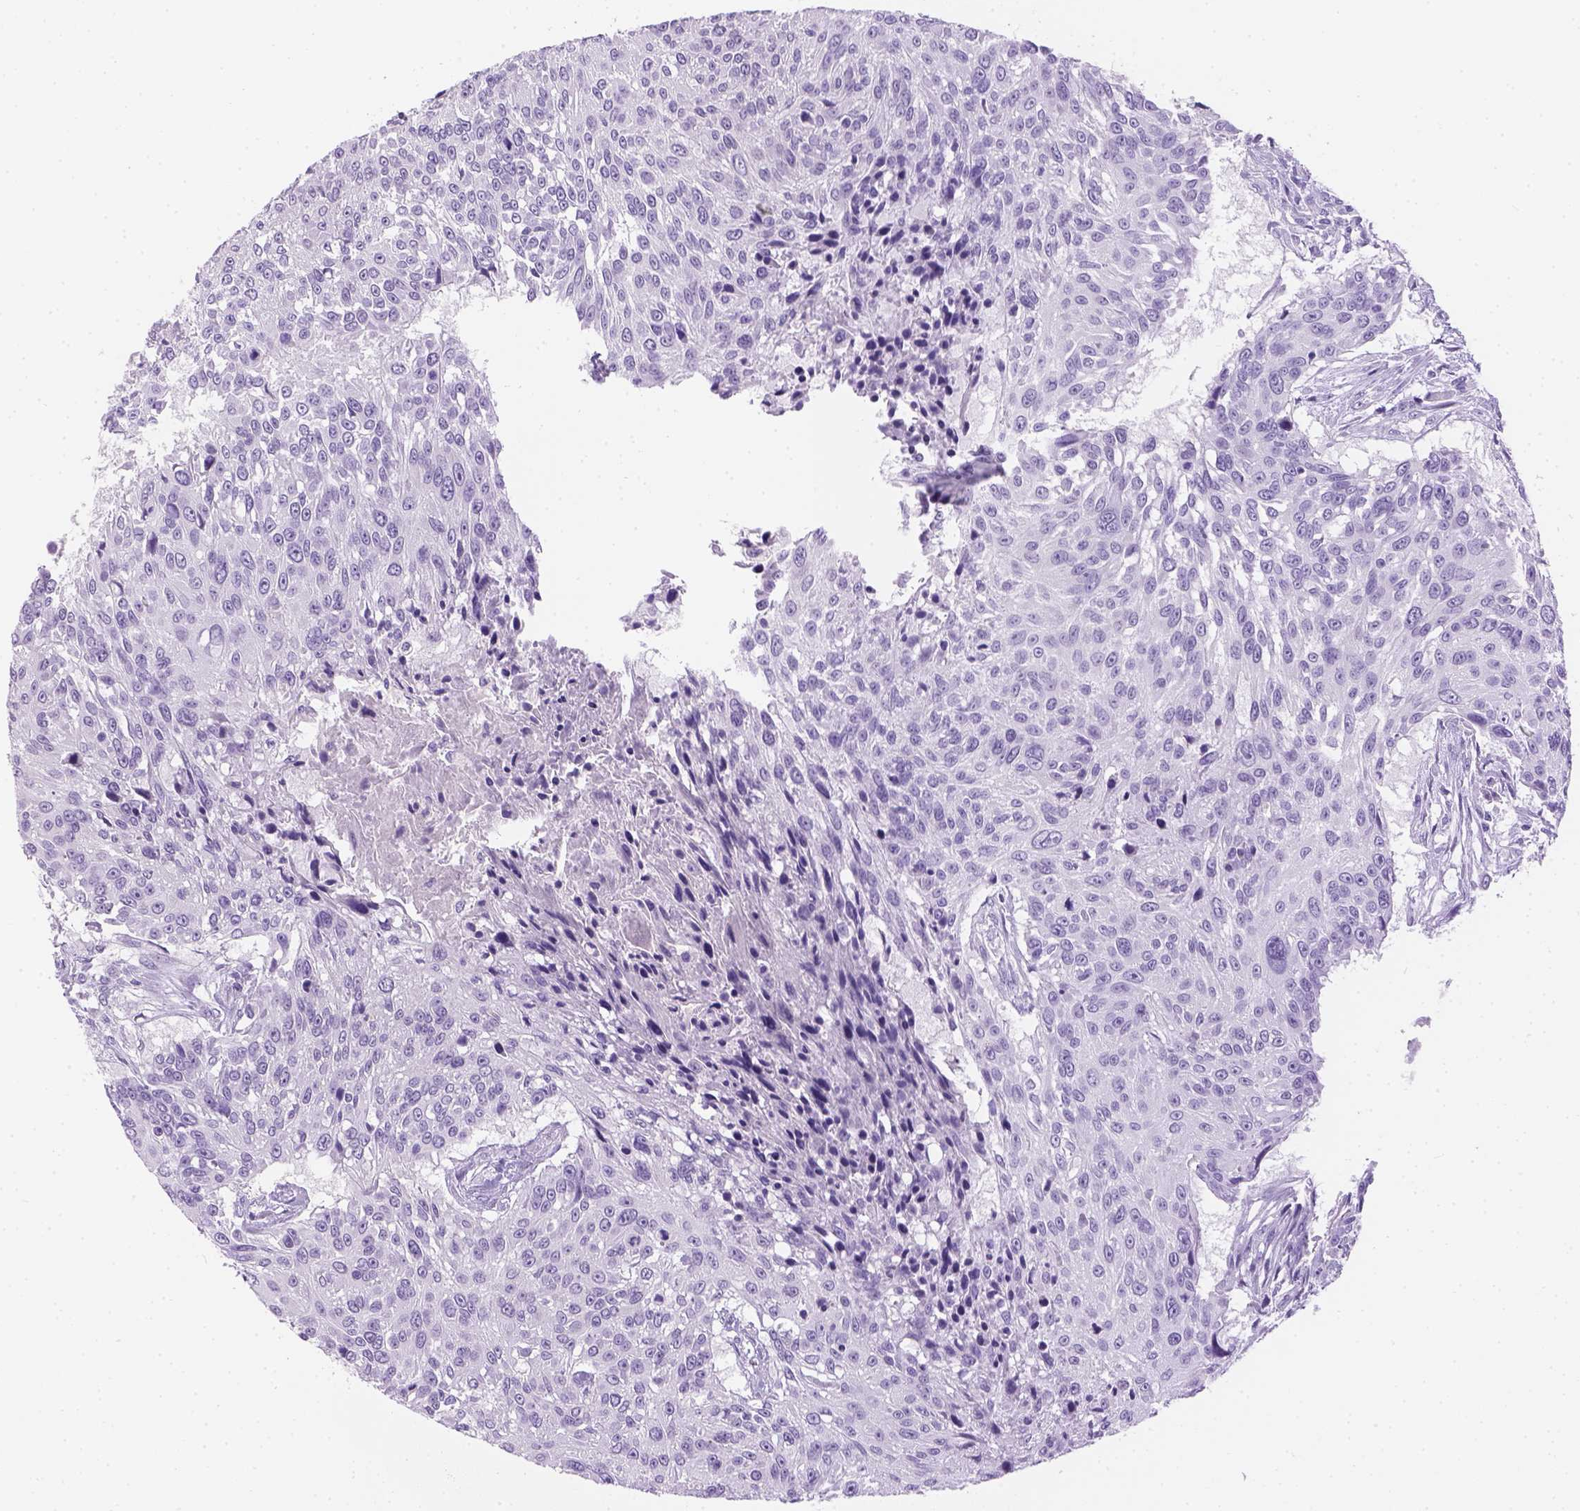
{"staining": {"intensity": "negative", "quantity": "none", "location": "none"}, "tissue": "urothelial cancer", "cell_type": "Tumor cells", "image_type": "cancer", "snomed": [{"axis": "morphology", "description": "Urothelial carcinoma, NOS"}, {"axis": "topography", "description": "Urinary bladder"}], "caption": "This is an immunohistochemistry (IHC) micrograph of urothelial cancer. There is no staining in tumor cells.", "gene": "TMEM38A", "patient": {"sex": "male", "age": 55}}